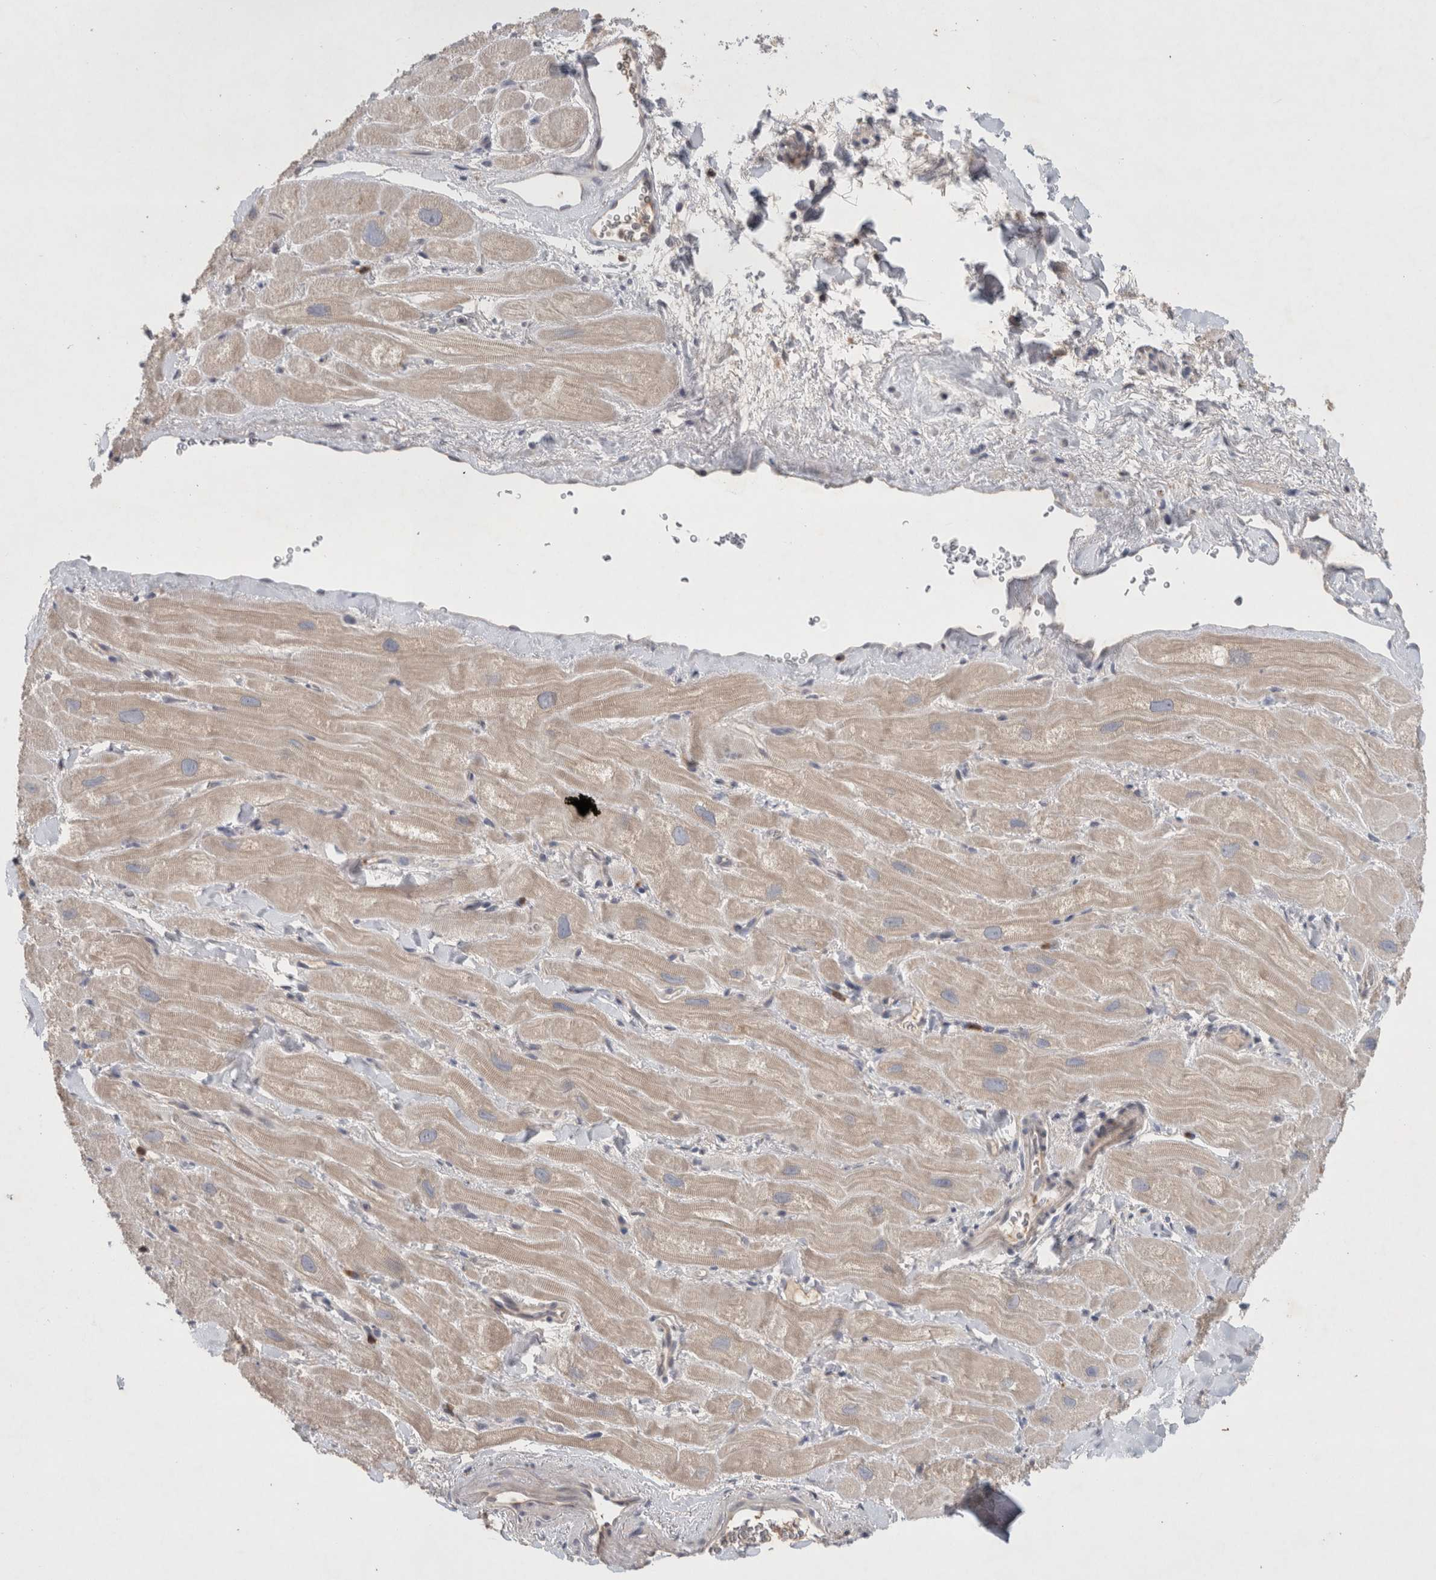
{"staining": {"intensity": "weak", "quantity": "<25%", "location": "cytoplasmic/membranous"}, "tissue": "heart muscle", "cell_type": "Cardiomyocytes", "image_type": "normal", "snomed": [{"axis": "morphology", "description": "Normal tissue, NOS"}, {"axis": "topography", "description": "Heart"}], "caption": "Micrograph shows no protein positivity in cardiomyocytes of benign heart muscle.", "gene": "GFRA2", "patient": {"sex": "male", "age": 49}}